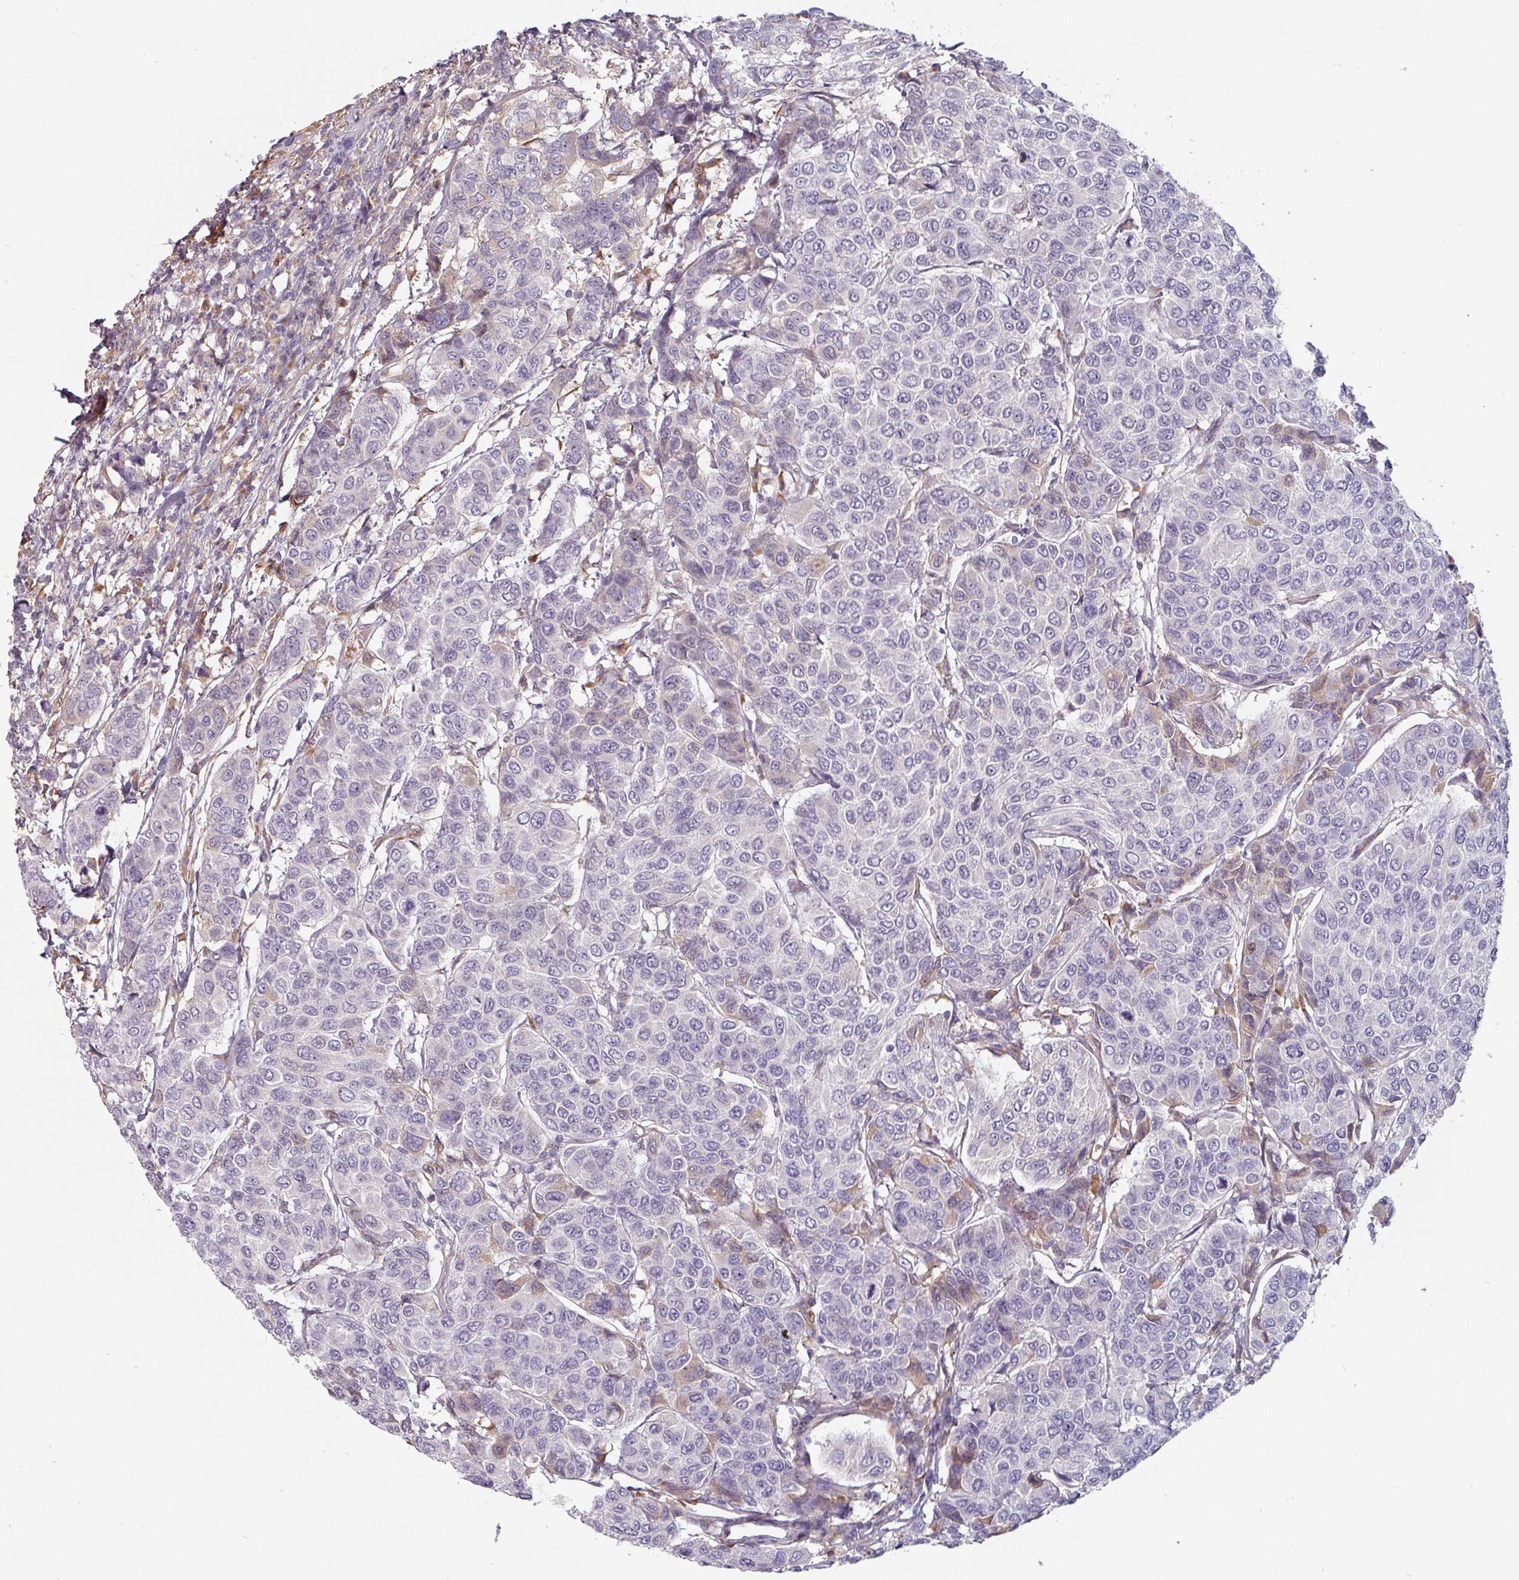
{"staining": {"intensity": "negative", "quantity": "none", "location": "none"}, "tissue": "breast cancer", "cell_type": "Tumor cells", "image_type": "cancer", "snomed": [{"axis": "morphology", "description": "Duct carcinoma"}, {"axis": "topography", "description": "Breast"}], "caption": "Immunohistochemistry of human infiltrating ductal carcinoma (breast) demonstrates no staining in tumor cells.", "gene": "CEP78", "patient": {"sex": "female", "age": 55}}